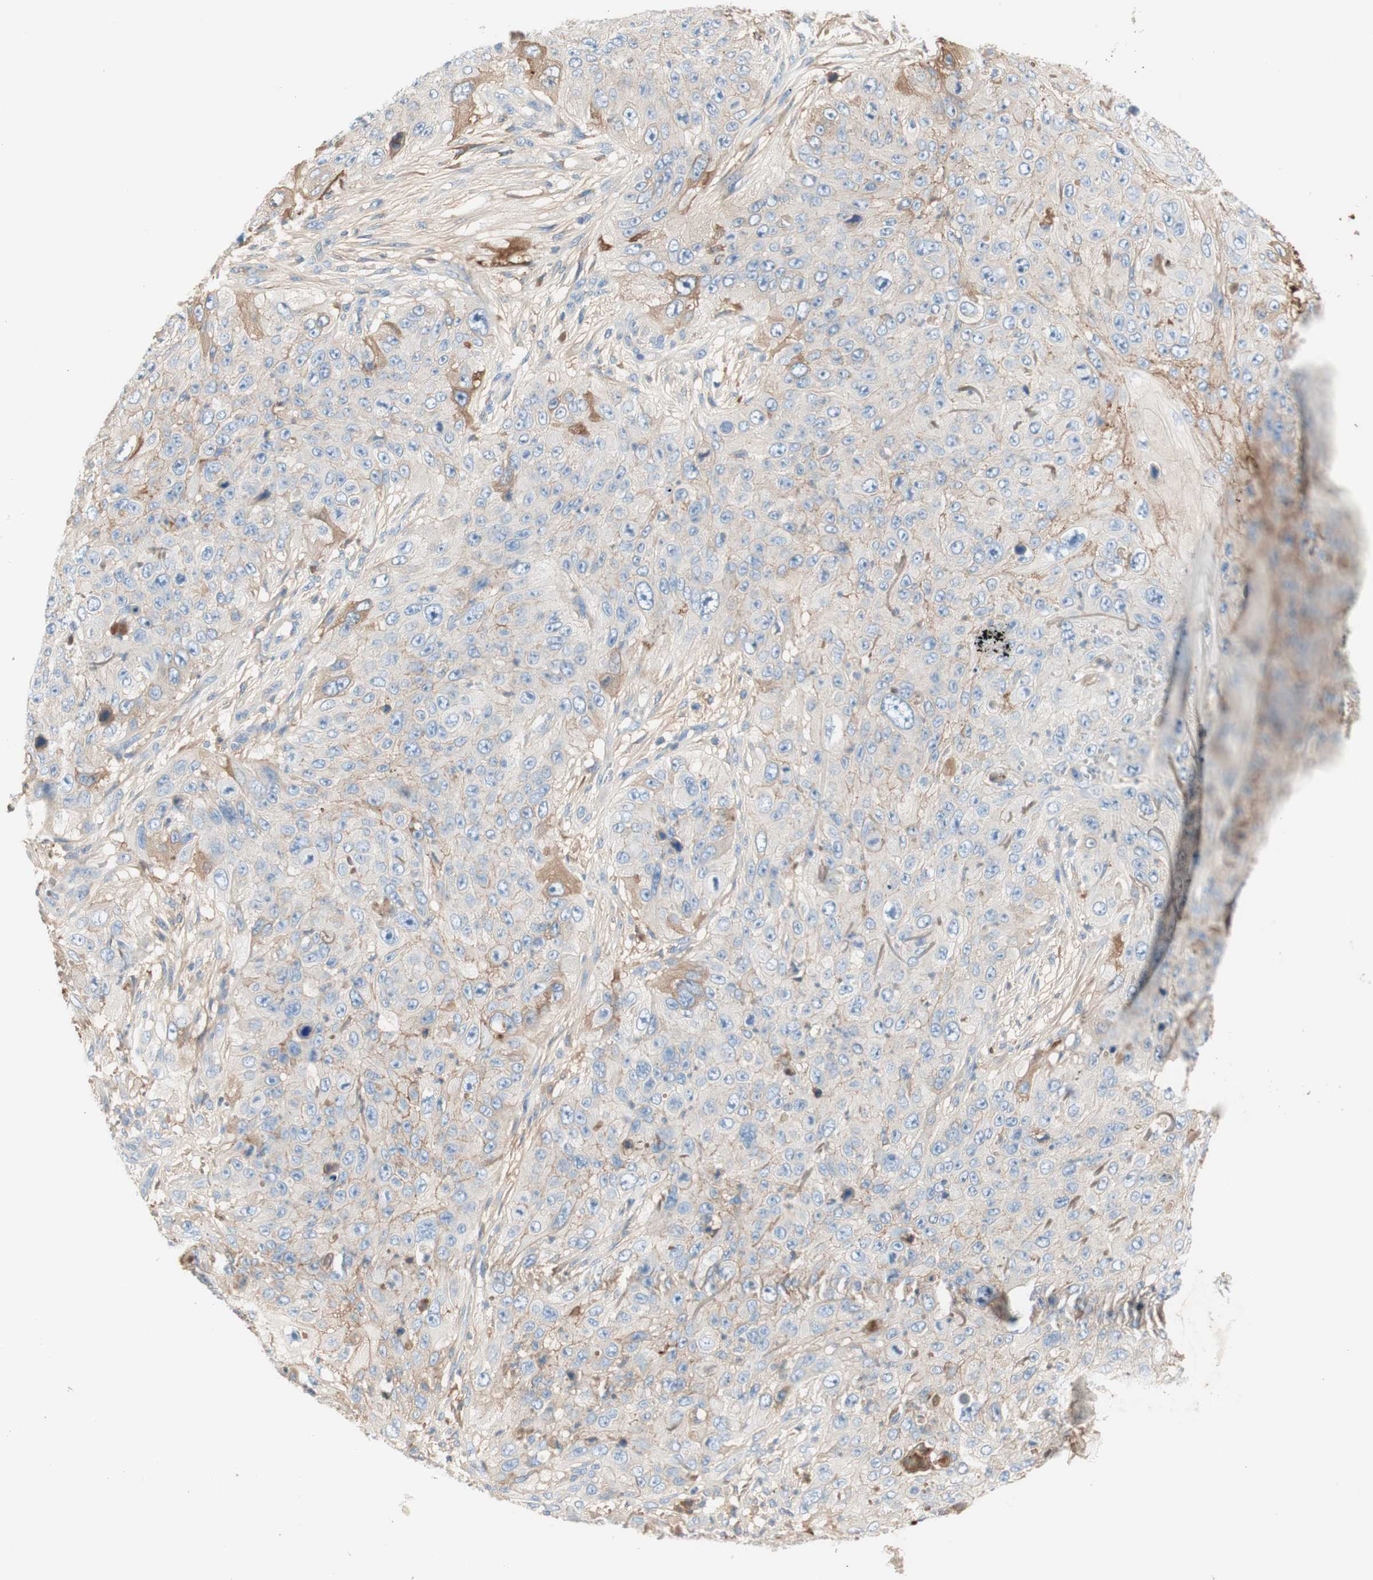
{"staining": {"intensity": "weak", "quantity": "<25%", "location": "cytoplasmic/membranous"}, "tissue": "skin cancer", "cell_type": "Tumor cells", "image_type": "cancer", "snomed": [{"axis": "morphology", "description": "Squamous cell carcinoma, NOS"}, {"axis": "topography", "description": "Skin"}], "caption": "Human squamous cell carcinoma (skin) stained for a protein using immunohistochemistry reveals no positivity in tumor cells.", "gene": "KNG1", "patient": {"sex": "female", "age": 80}}